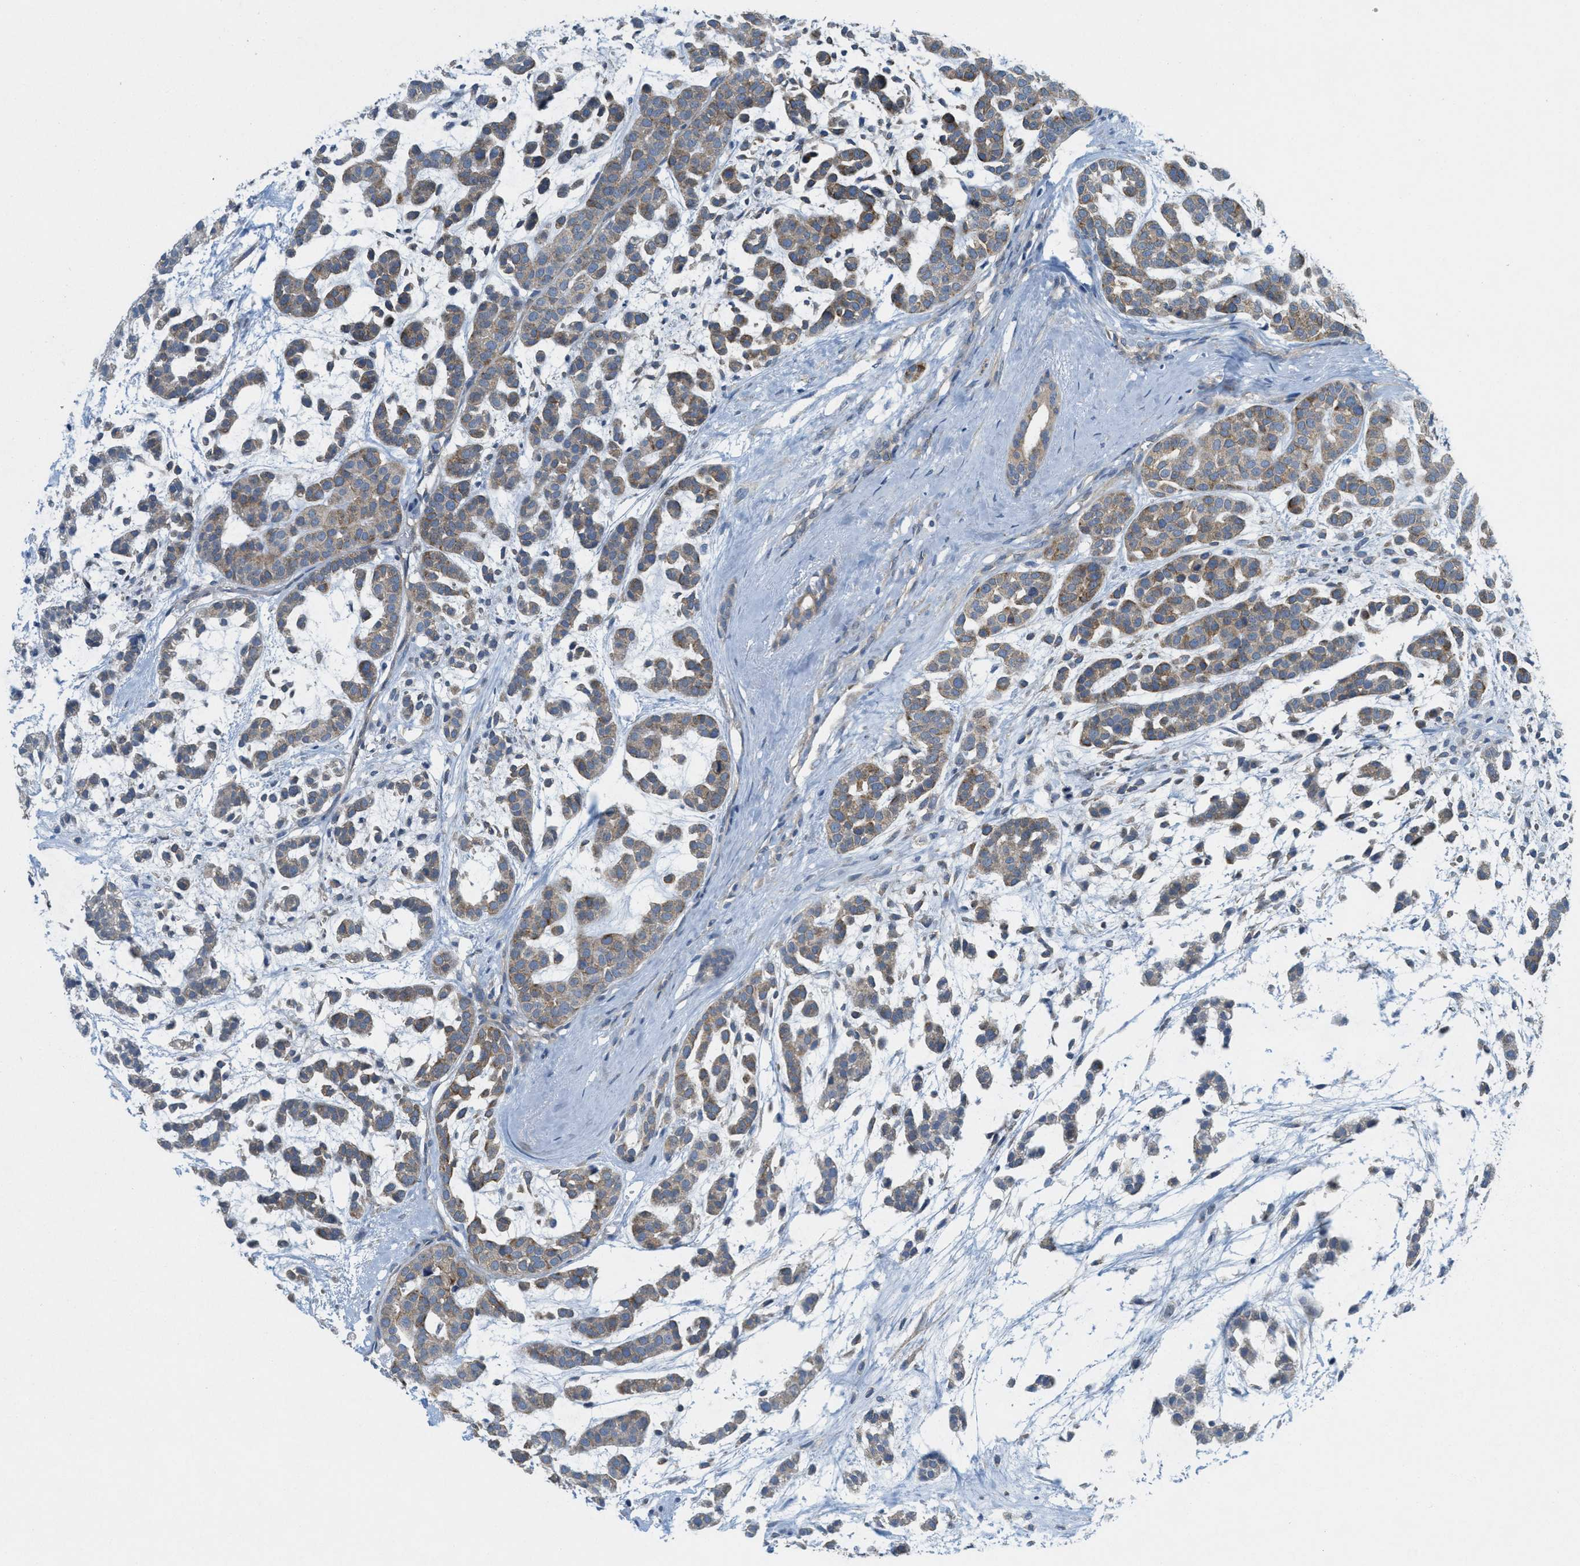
{"staining": {"intensity": "weak", "quantity": "25%-75%", "location": "cytoplasmic/membranous"}, "tissue": "head and neck cancer", "cell_type": "Tumor cells", "image_type": "cancer", "snomed": [{"axis": "morphology", "description": "Adenocarcinoma, NOS"}, {"axis": "morphology", "description": "Adenoma, NOS"}, {"axis": "topography", "description": "Head-Neck"}], "caption": "IHC staining of head and neck cancer, which shows low levels of weak cytoplasmic/membranous staining in approximately 25%-75% of tumor cells indicating weak cytoplasmic/membranous protein expression. The staining was performed using DAB (3,3'-diaminobenzidine) (brown) for protein detection and nuclei were counterstained in hematoxylin (blue).", "gene": "ZFYVE9", "patient": {"sex": "female", "age": 55}}